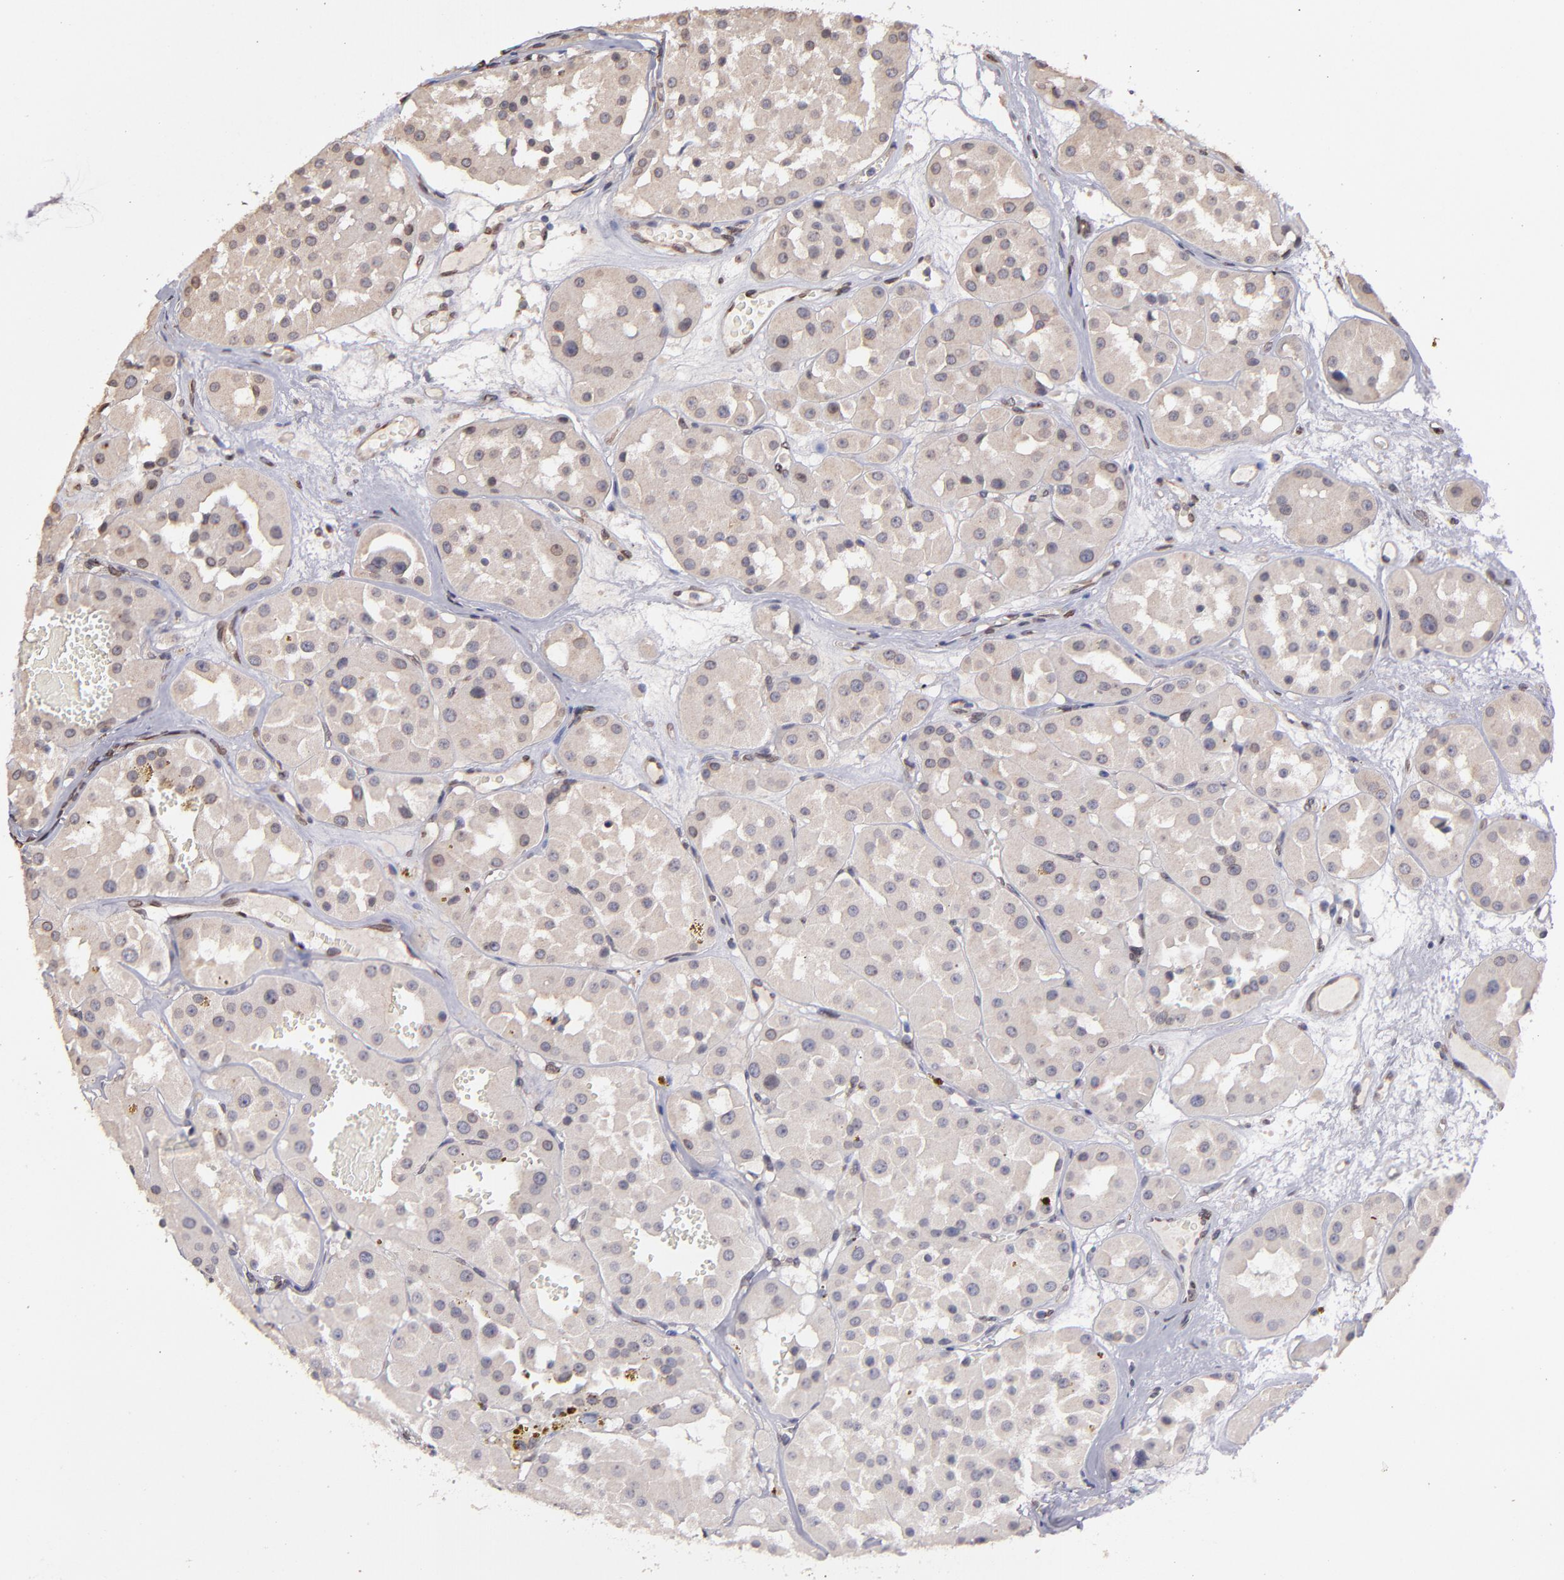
{"staining": {"intensity": "weak", "quantity": ">75%", "location": "cytoplasmic/membranous"}, "tissue": "renal cancer", "cell_type": "Tumor cells", "image_type": "cancer", "snomed": [{"axis": "morphology", "description": "Adenocarcinoma, uncertain malignant potential"}, {"axis": "topography", "description": "Kidney"}], "caption": "Protein expression analysis of renal cancer shows weak cytoplasmic/membranous positivity in about >75% of tumor cells.", "gene": "PUM3", "patient": {"sex": "male", "age": 63}}